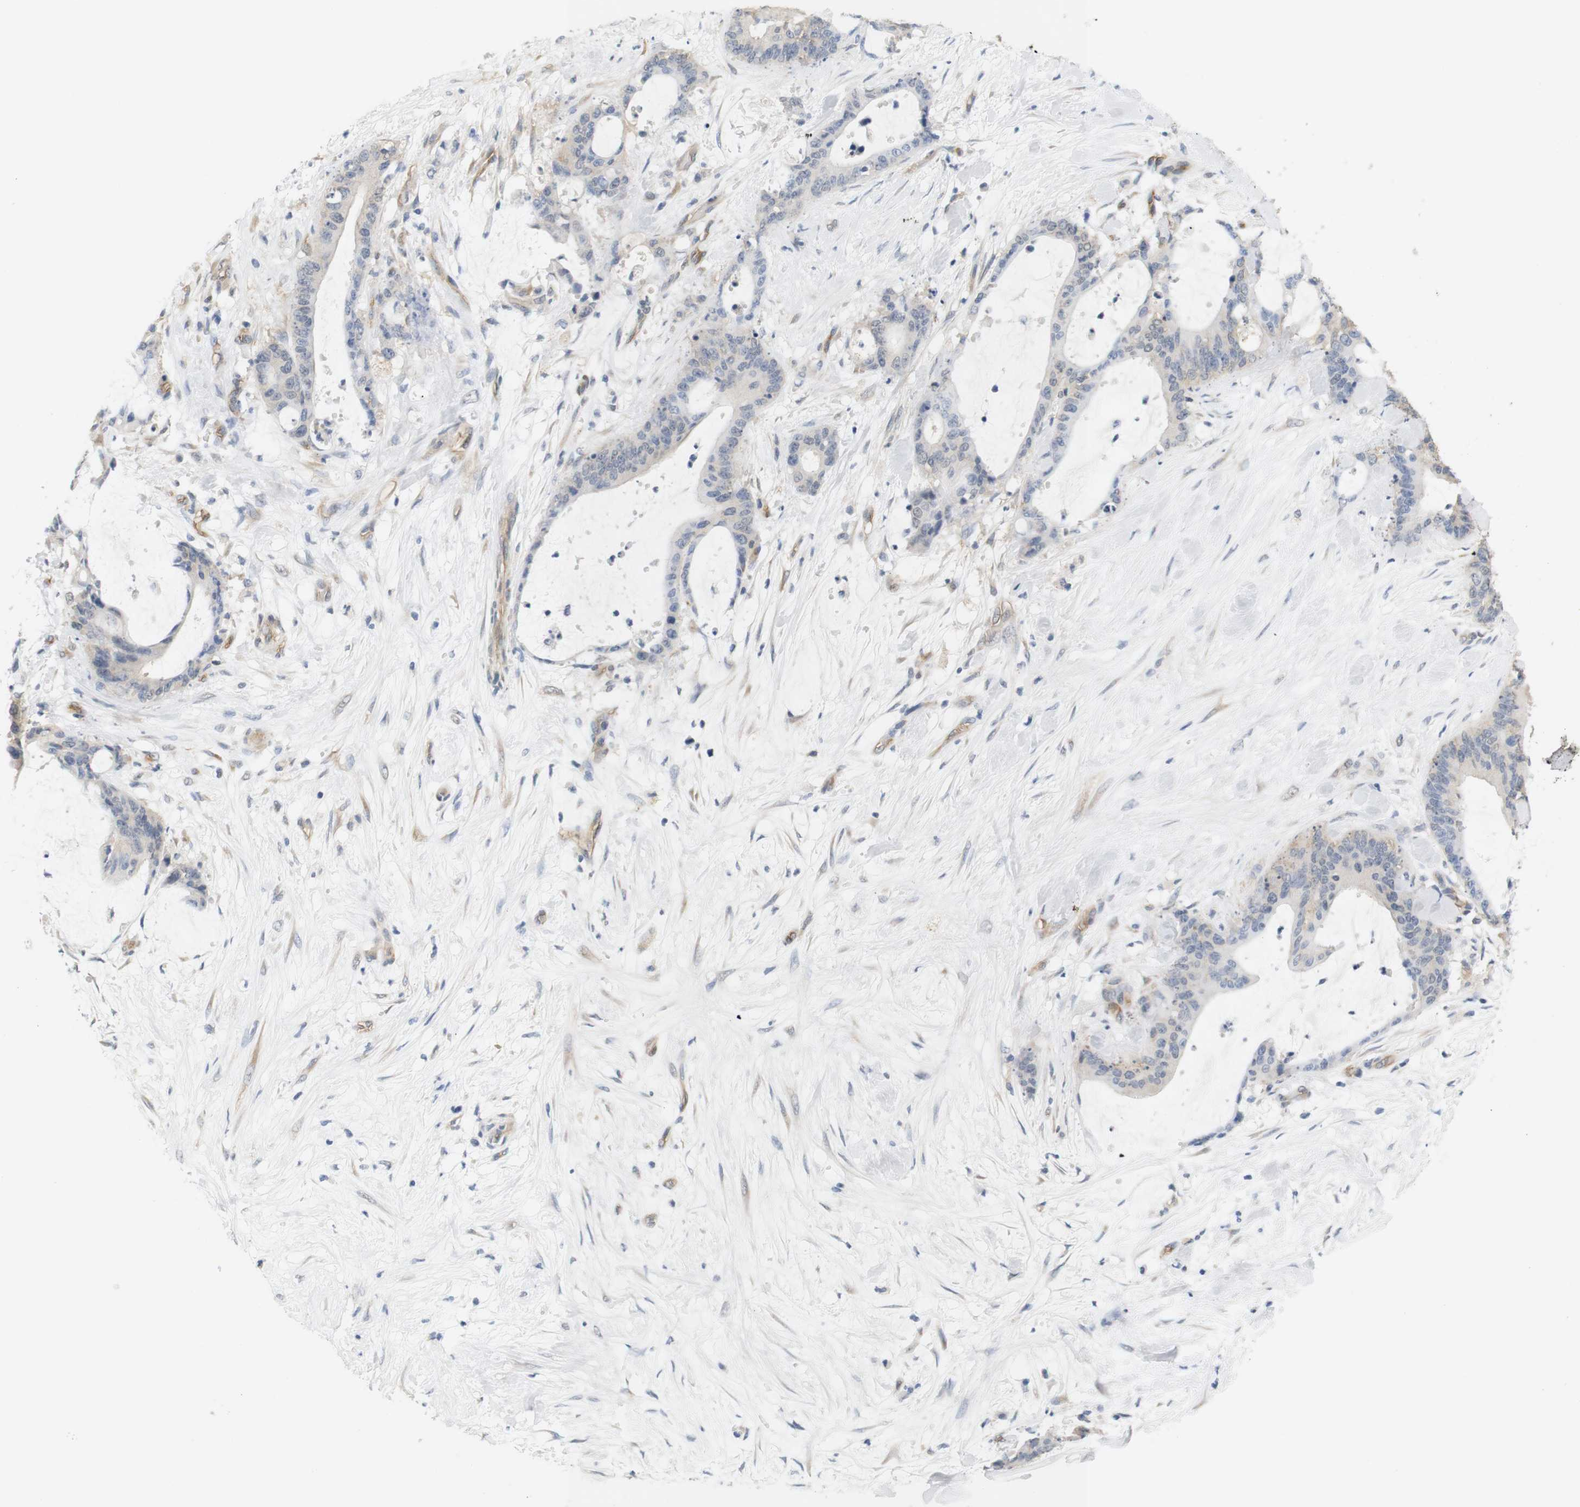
{"staining": {"intensity": "negative", "quantity": "none", "location": "none"}, "tissue": "liver cancer", "cell_type": "Tumor cells", "image_type": "cancer", "snomed": [{"axis": "morphology", "description": "Cholangiocarcinoma"}, {"axis": "topography", "description": "Liver"}], "caption": "The histopathology image displays no staining of tumor cells in liver cholangiocarcinoma.", "gene": "OSR1", "patient": {"sex": "female", "age": 73}}